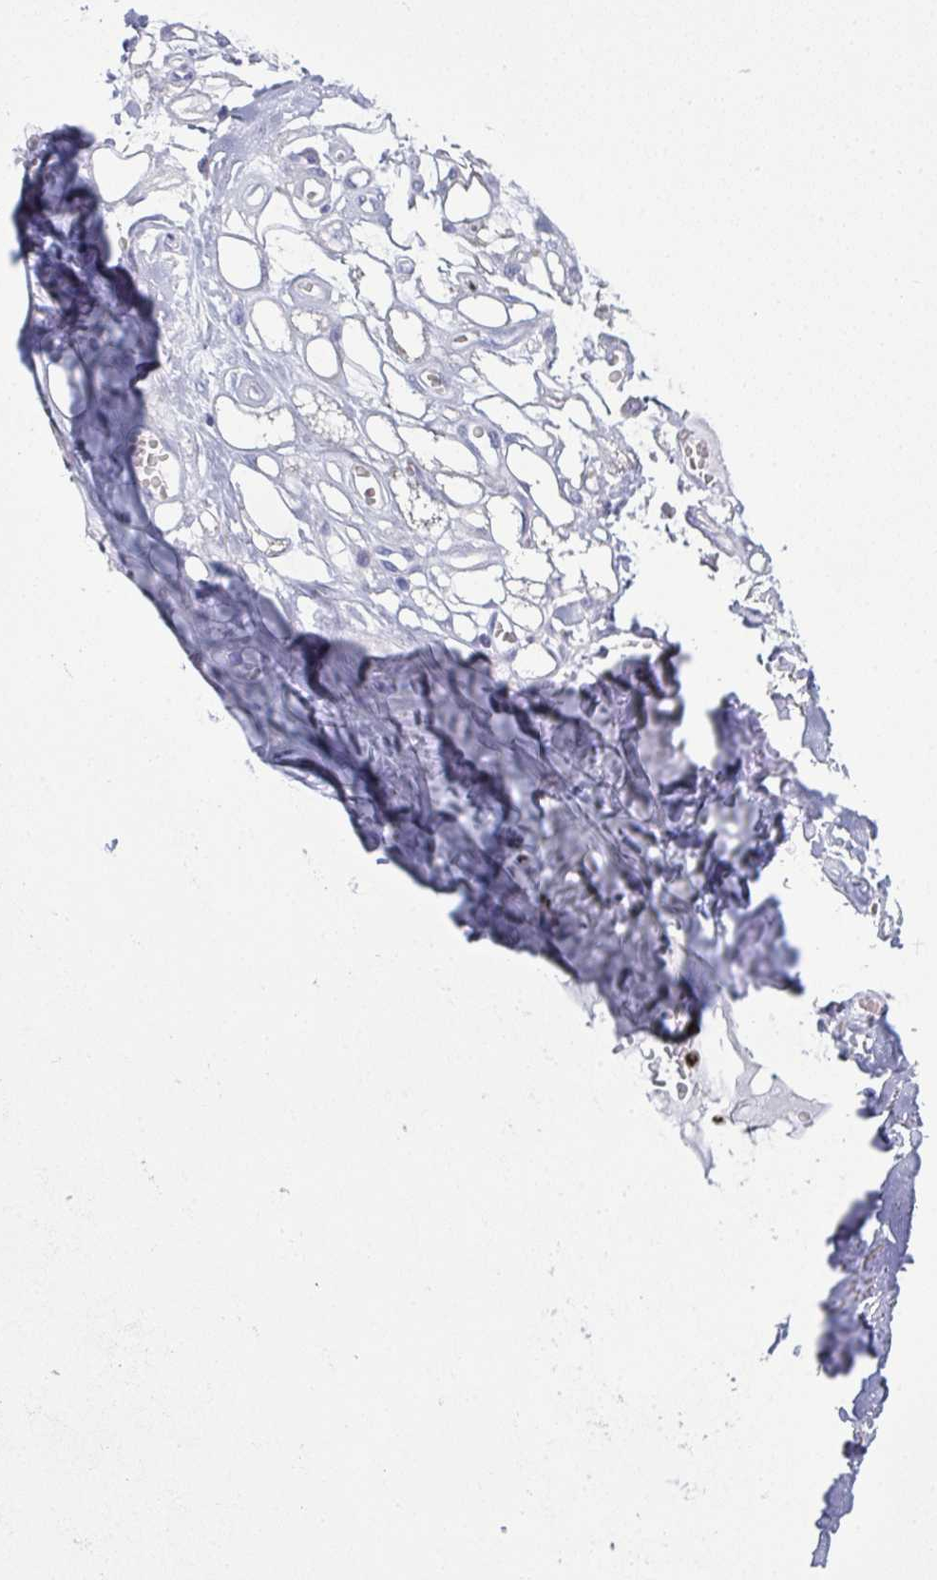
{"staining": {"intensity": "negative", "quantity": "none", "location": "none"}, "tissue": "adipose tissue", "cell_type": "Adipocytes", "image_type": "normal", "snomed": [{"axis": "morphology", "description": "Normal tissue, NOS"}, {"axis": "topography", "description": "Cartilage tissue"}, {"axis": "topography", "description": "Nasopharynx"}, {"axis": "topography", "description": "Thyroid gland"}], "caption": "IHC photomicrograph of benign adipose tissue: human adipose tissue stained with DAB reveals no significant protein staining in adipocytes.", "gene": "SERPINB10", "patient": {"sex": "male", "age": 63}}